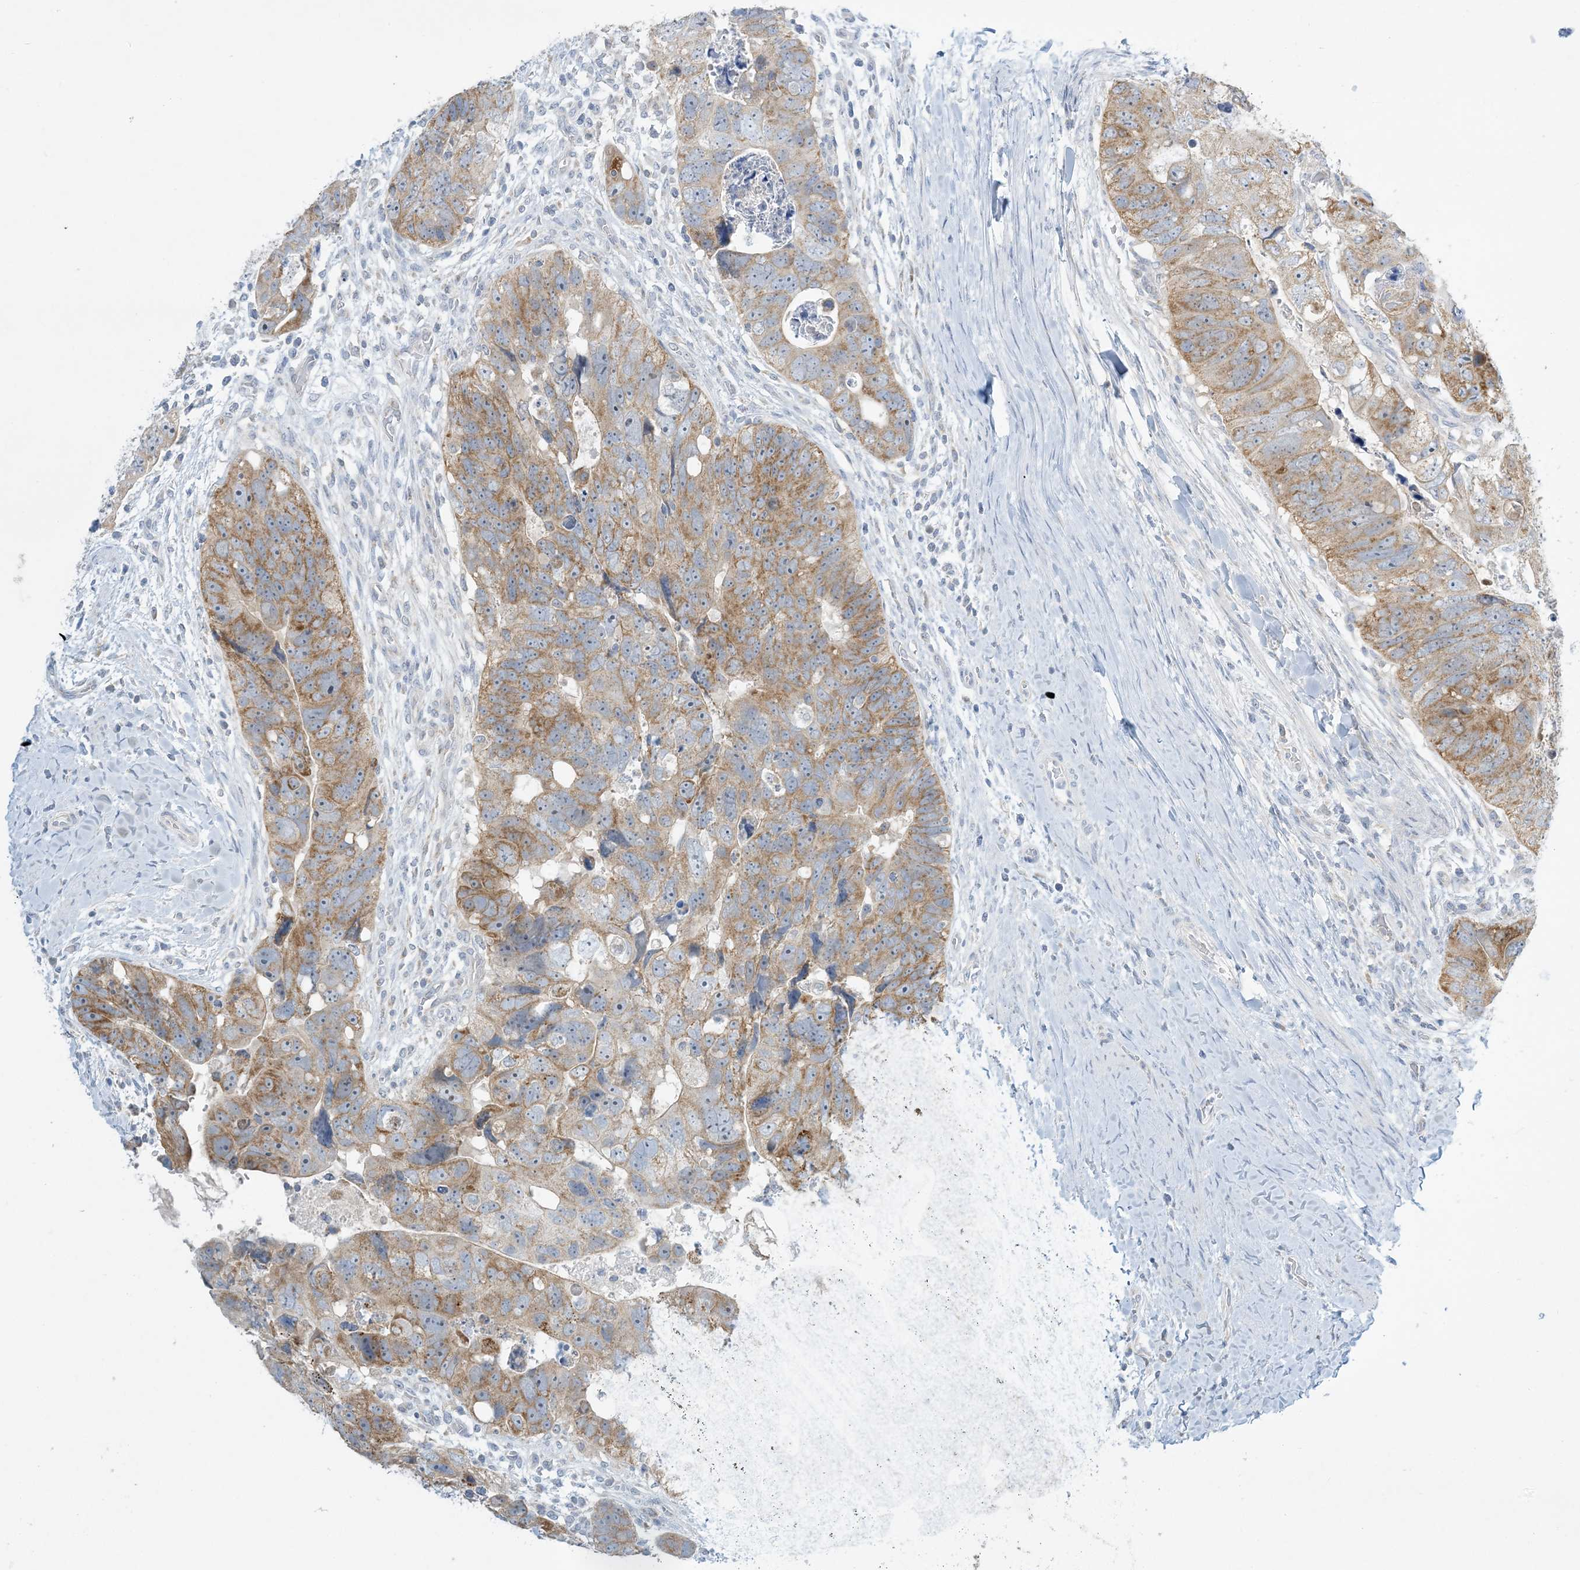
{"staining": {"intensity": "moderate", "quantity": ">75%", "location": "cytoplasmic/membranous"}, "tissue": "colorectal cancer", "cell_type": "Tumor cells", "image_type": "cancer", "snomed": [{"axis": "morphology", "description": "Adenocarcinoma, NOS"}, {"axis": "topography", "description": "Rectum"}], "caption": "Protein expression analysis of human colorectal adenocarcinoma reveals moderate cytoplasmic/membranous staining in about >75% of tumor cells.", "gene": "MRPS18A", "patient": {"sex": "male", "age": 59}}